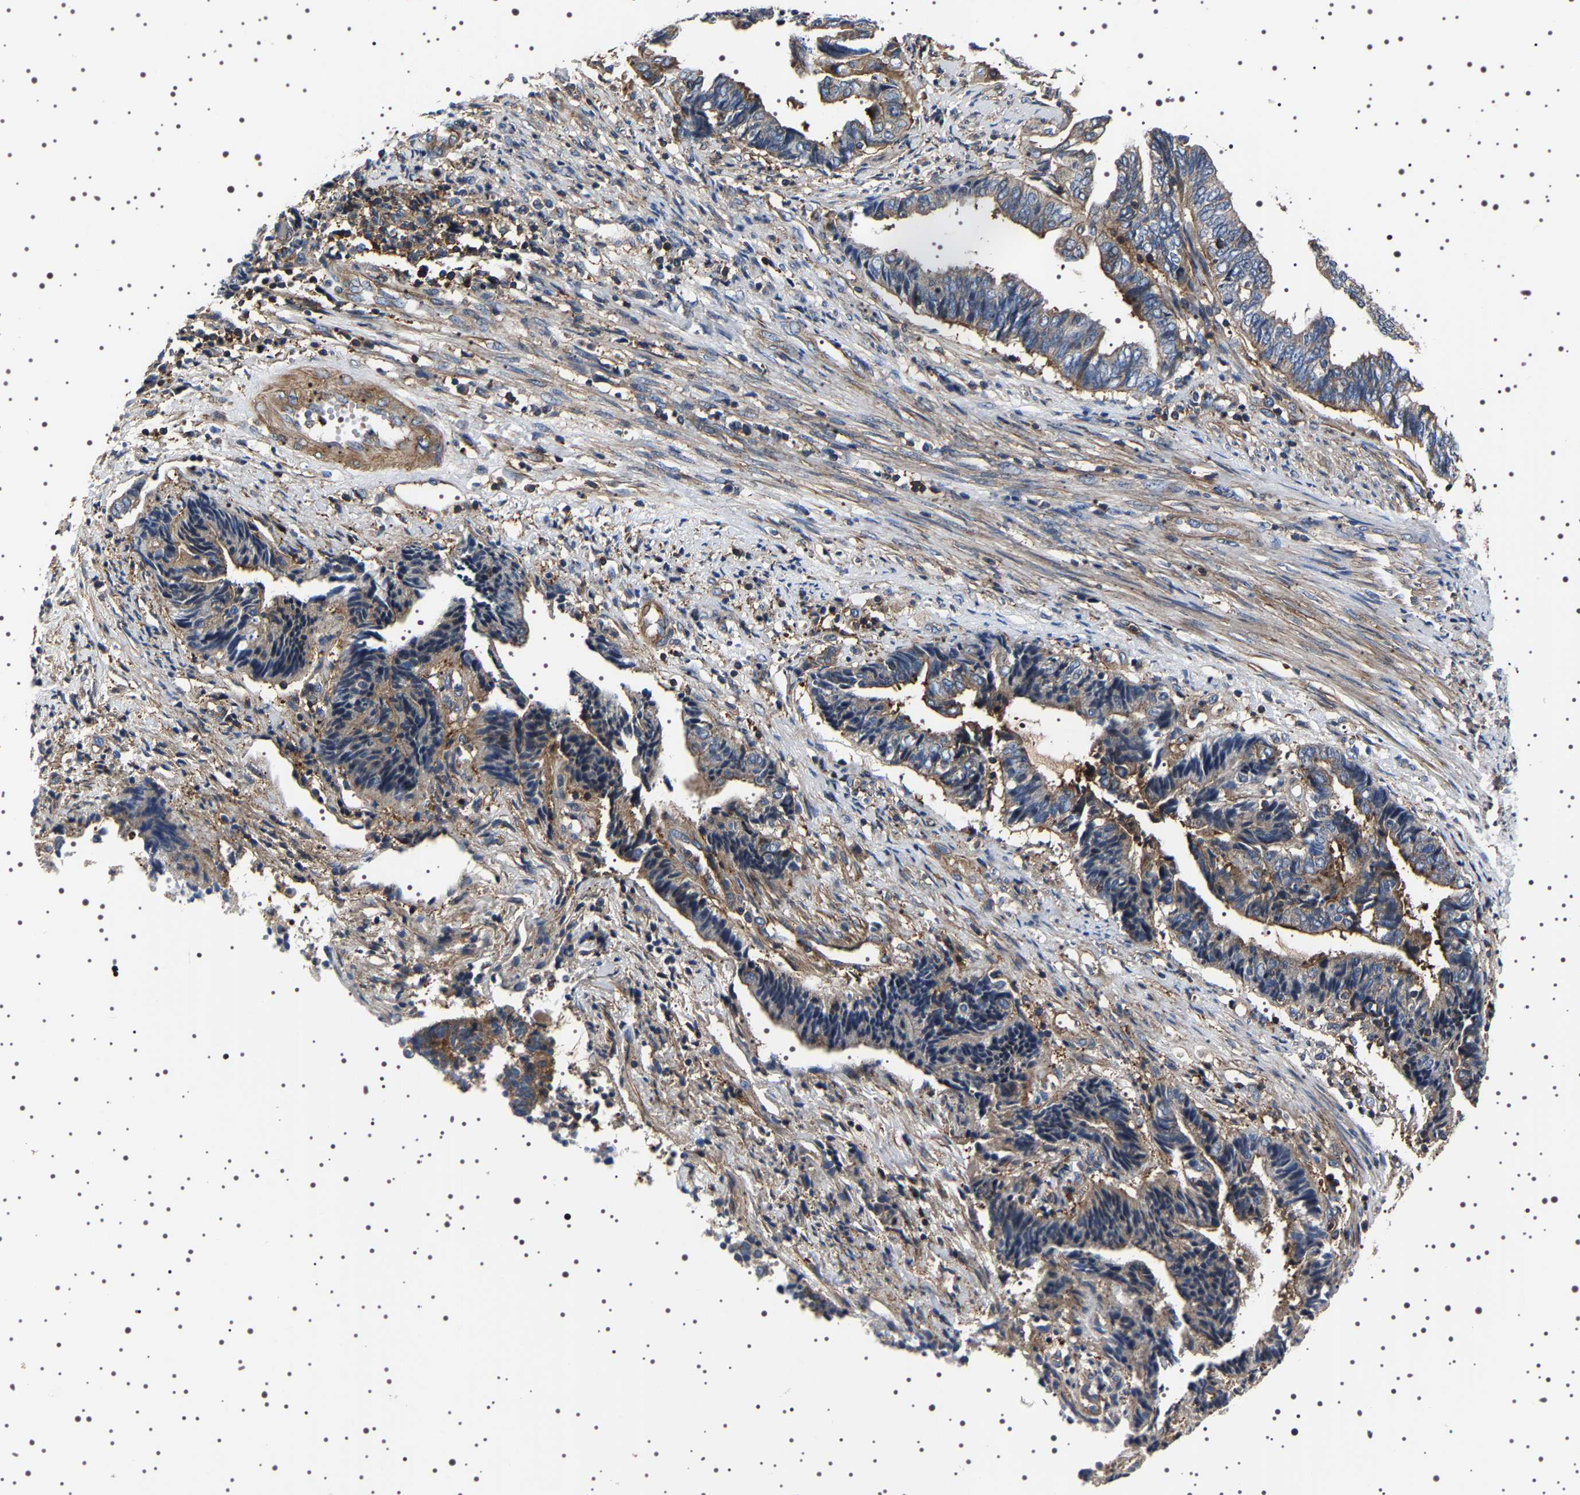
{"staining": {"intensity": "weak", "quantity": "<25%", "location": "cytoplasmic/membranous"}, "tissue": "endometrial cancer", "cell_type": "Tumor cells", "image_type": "cancer", "snomed": [{"axis": "morphology", "description": "Adenocarcinoma, NOS"}, {"axis": "topography", "description": "Uterus"}, {"axis": "topography", "description": "Endometrium"}], "caption": "An immunohistochemistry (IHC) micrograph of endometrial adenocarcinoma is shown. There is no staining in tumor cells of endometrial adenocarcinoma.", "gene": "WDR1", "patient": {"sex": "female", "age": 70}}